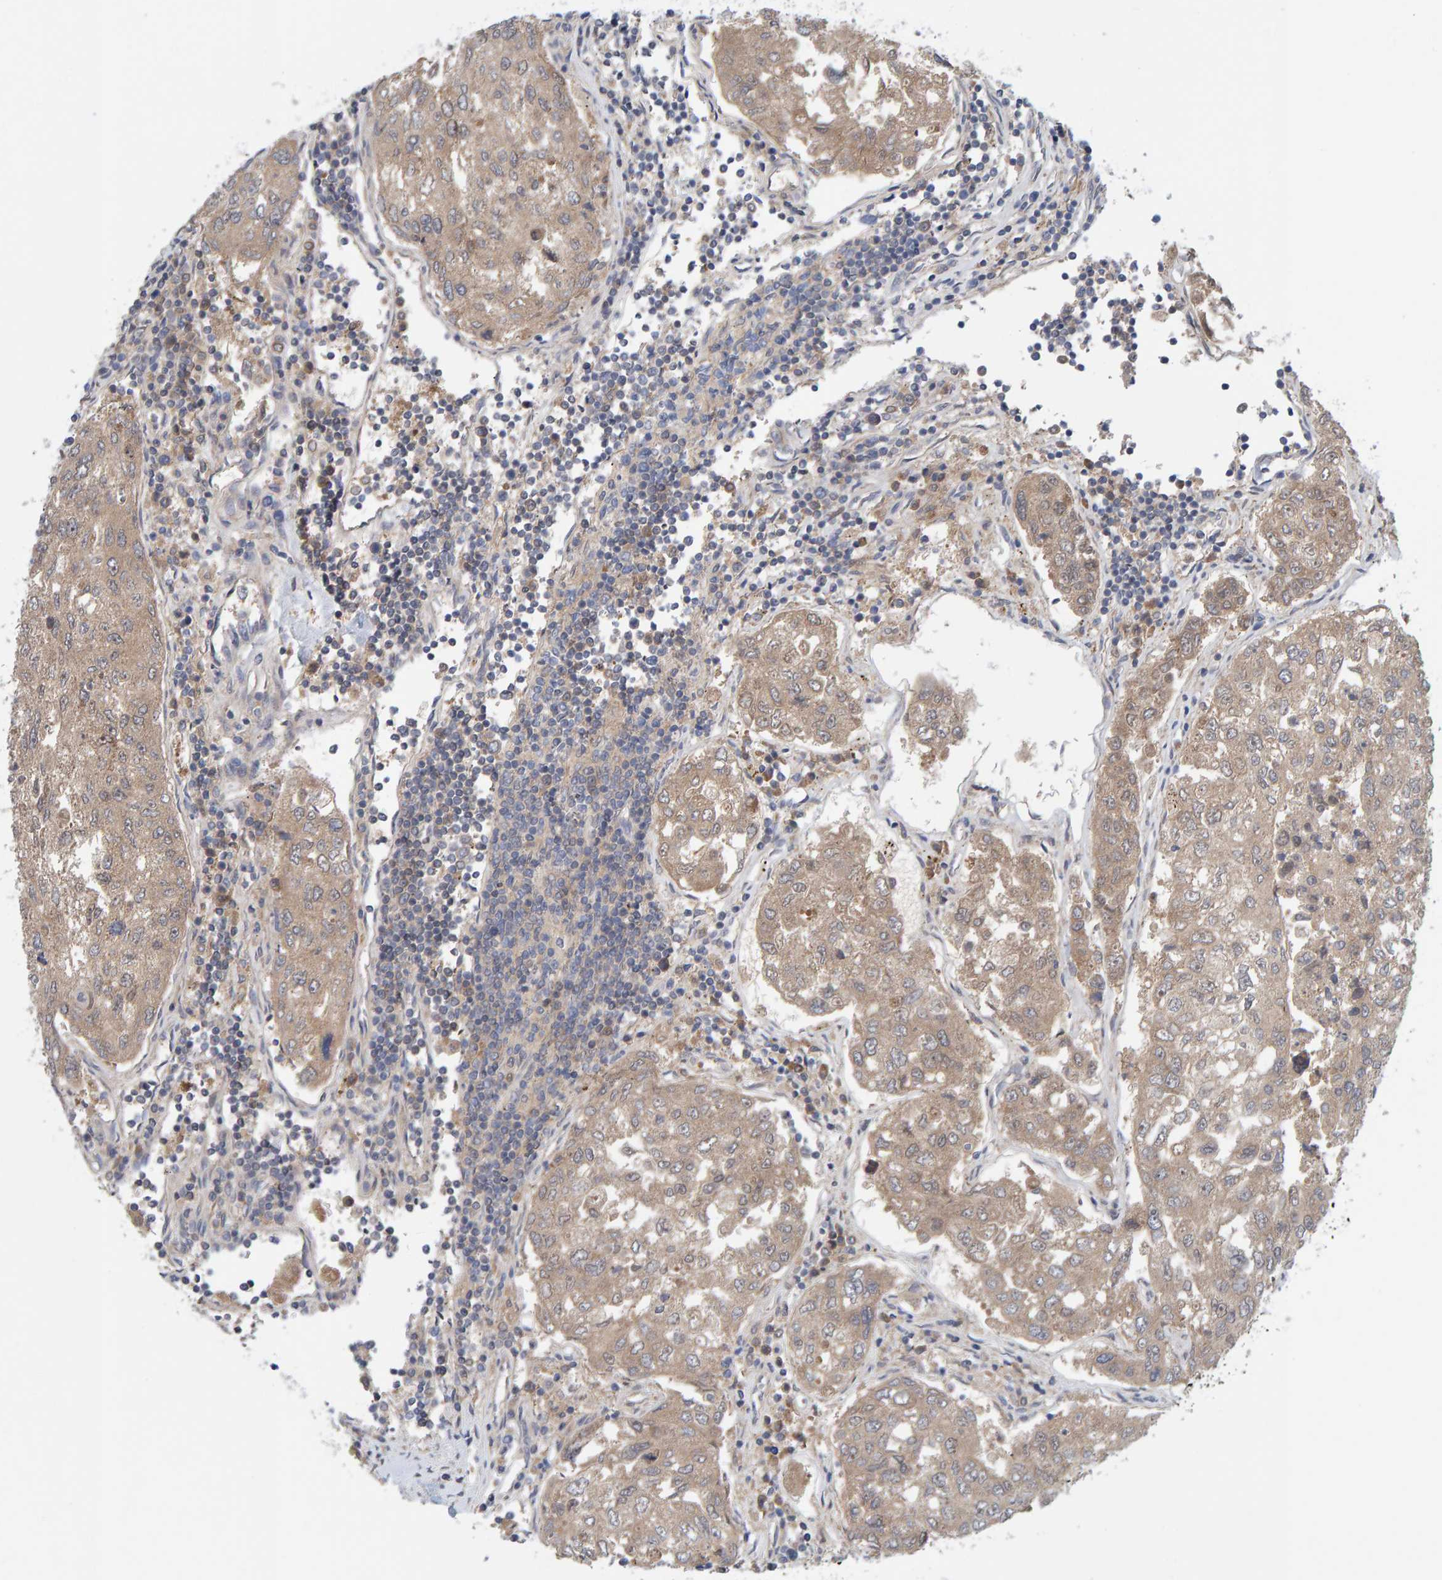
{"staining": {"intensity": "weak", "quantity": ">75%", "location": "cytoplasmic/membranous"}, "tissue": "urothelial cancer", "cell_type": "Tumor cells", "image_type": "cancer", "snomed": [{"axis": "morphology", "description": "Urothelial carcinoma, High grade"}, {"axis": "topography", "description": "Lymph node"}, {"axis": "topography", "description": "Urinary bladder"}], "caption": "Urothelial carcinoma (high-grade) stained for a protein displays weak cytoplasmic/membranous positivity in tumor cells.", "gene": "TATDN1", "patient": {"sex": "male", "age": 51}}